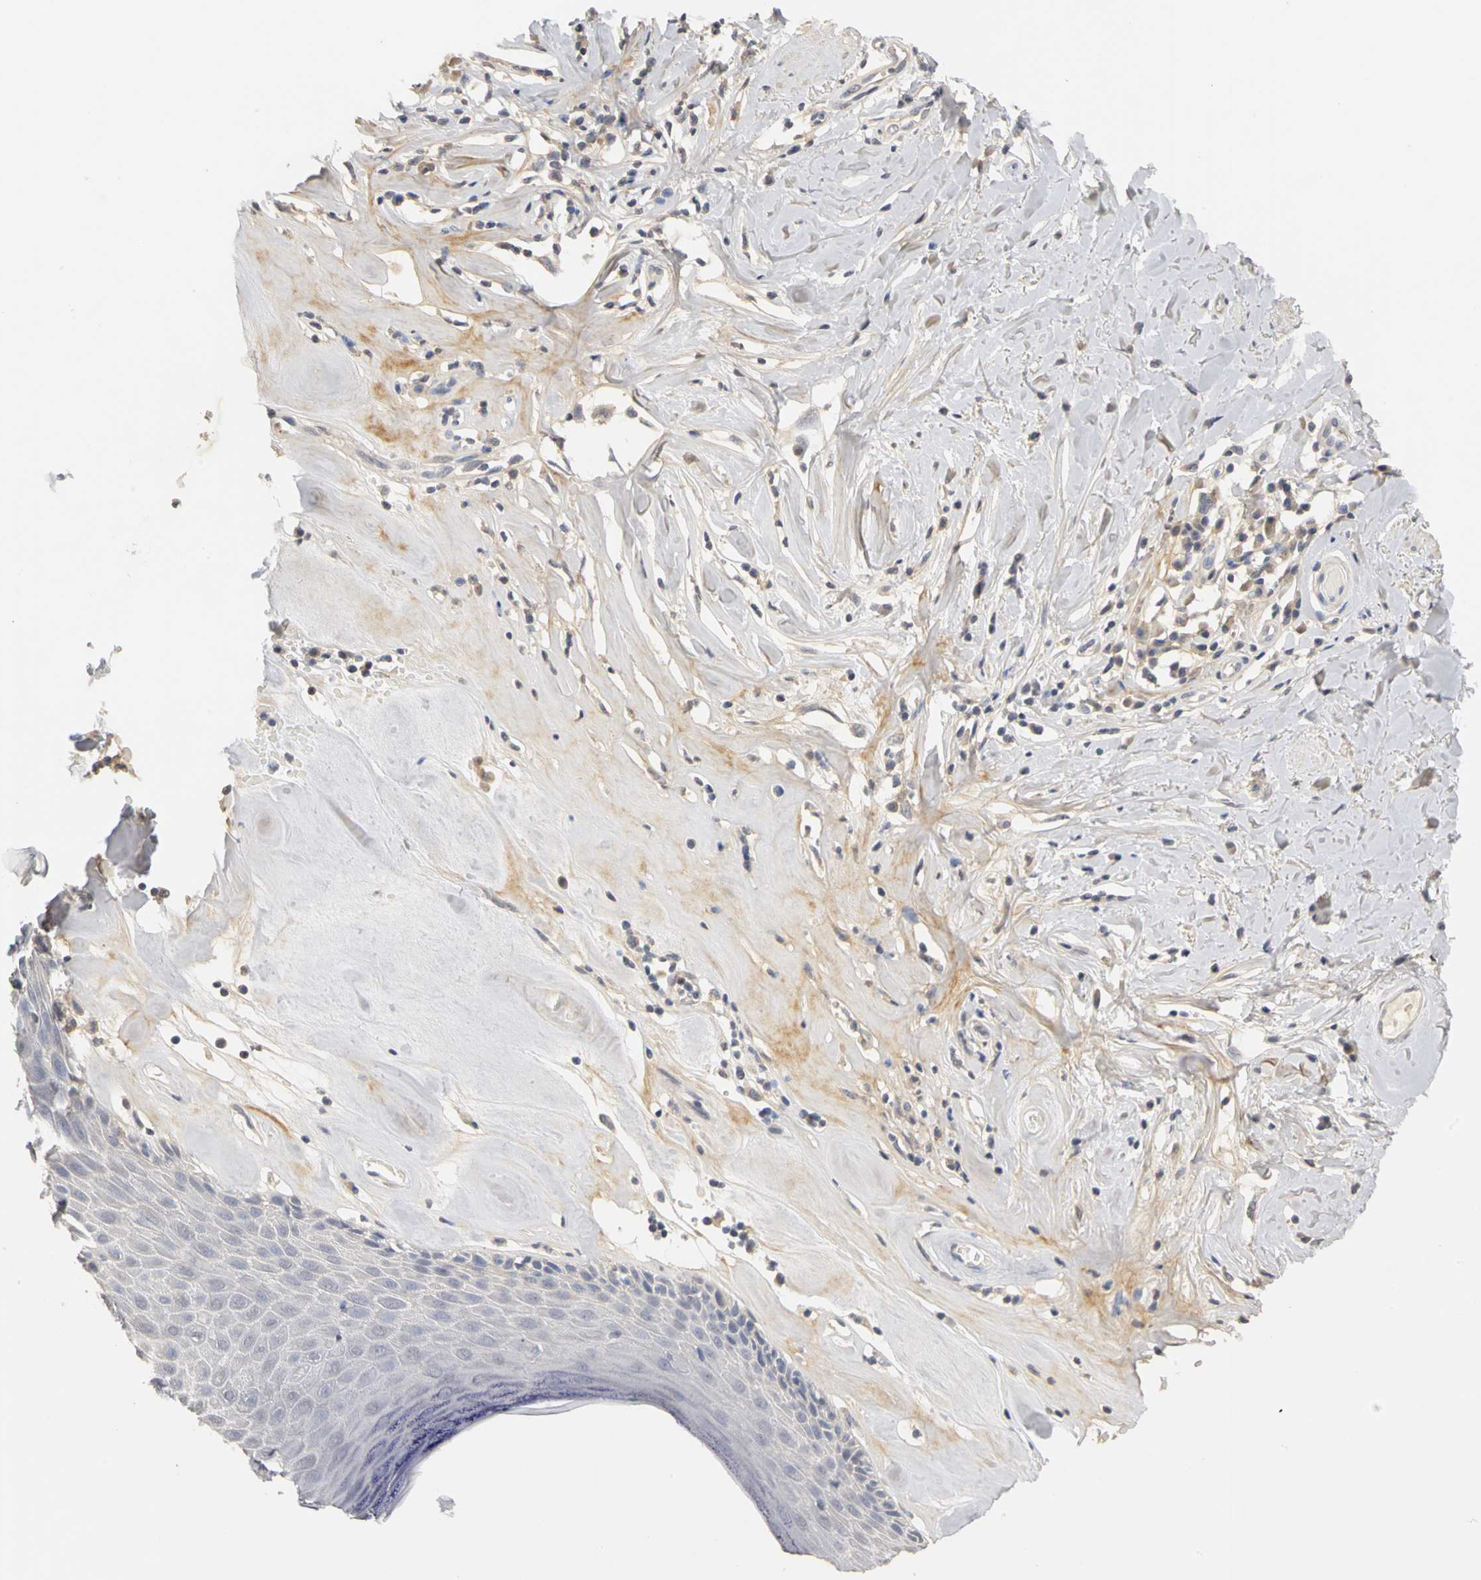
{"staining": {"intensity": "negative", "quantity": "none", "location": "none"}, "tissue": "skin", "cell_type": "Epidermal cells", "image_type": "normal", "snomed": [{"axis": "morphology", "description": "Normal tissue, NOS"}, {"axis": "morphology", "description": "Inflammation, NOS"}, {"axis": "topography", "description": "Vulva"}], "caption": "A histopathology image of skin stained for a protein exhibits no brown staining in epidermal cells.", "gene": "PGR", "patient": {"sex": "female", "age": 84}}